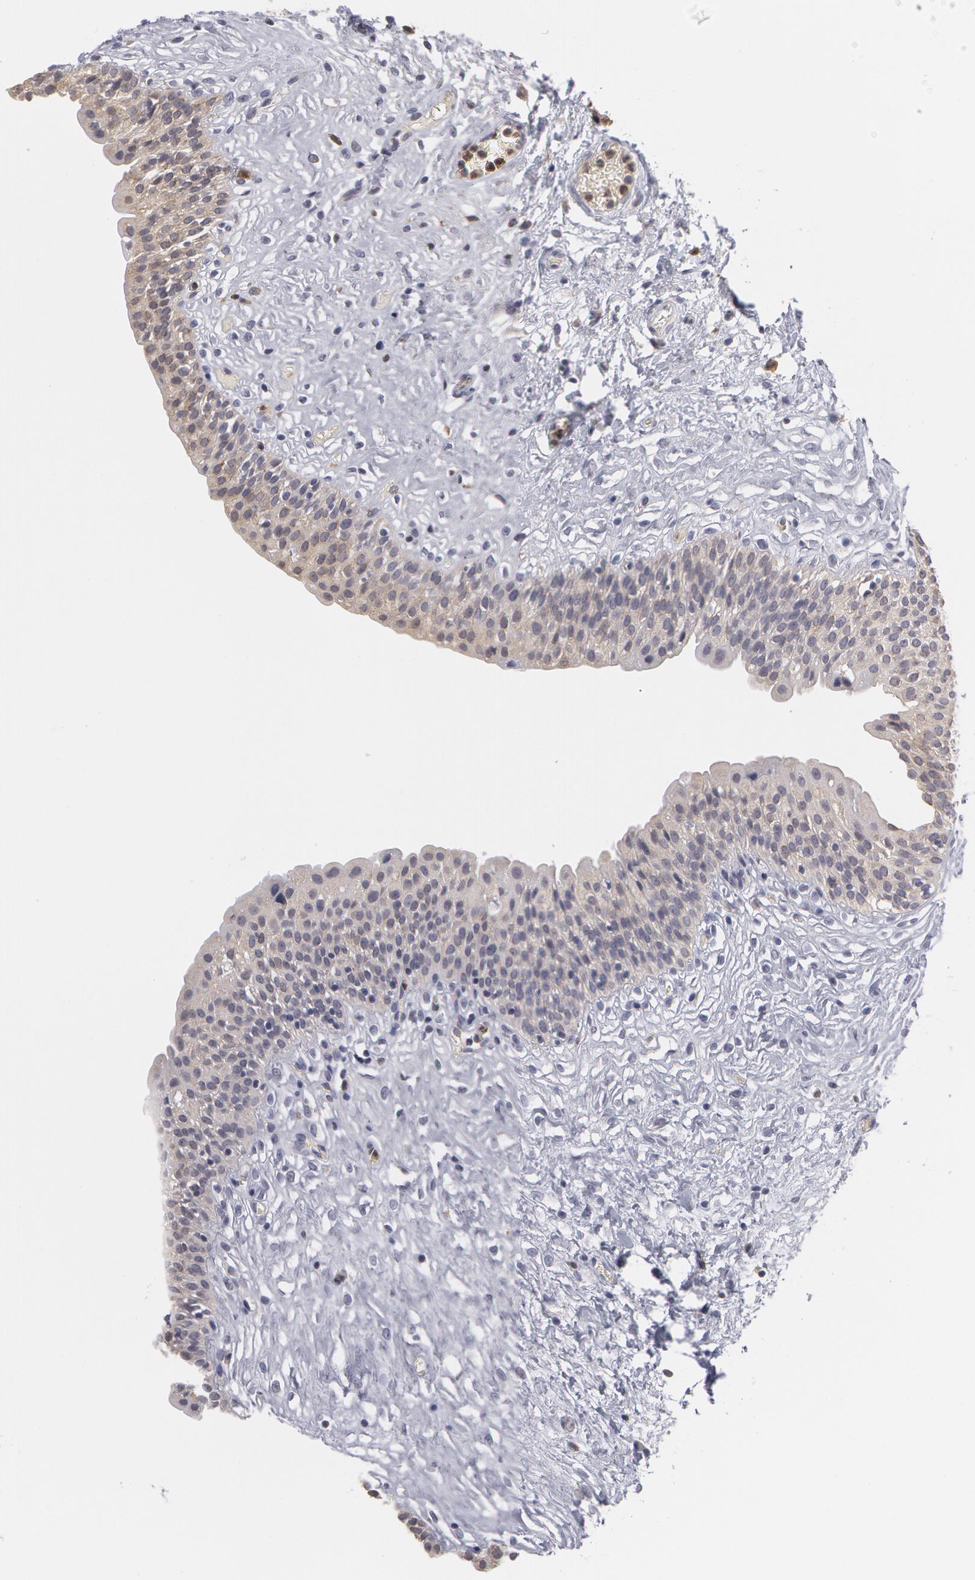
{"staining": {"intensity": "weak", "quantity": ">75%", "location": "cytoplasmic/membranous"}, "tissue": "urinary bladder", "cell_type": "Urothelial cells", "image_type": "normal", "snomed": [{"axis": "morphology", "description": "Adenocarcinoma, NOS"}, {"axis": "topography", "description": "Urinary bladder"}], "caption": "IHC of unremarkable human urinary bladder exhibits low levels of weak cytoplasmic/membranous positivity in approximately >75% of urothelial cells.", "gene": "CAT", "patient": {"sex": "male", "age": 61}}